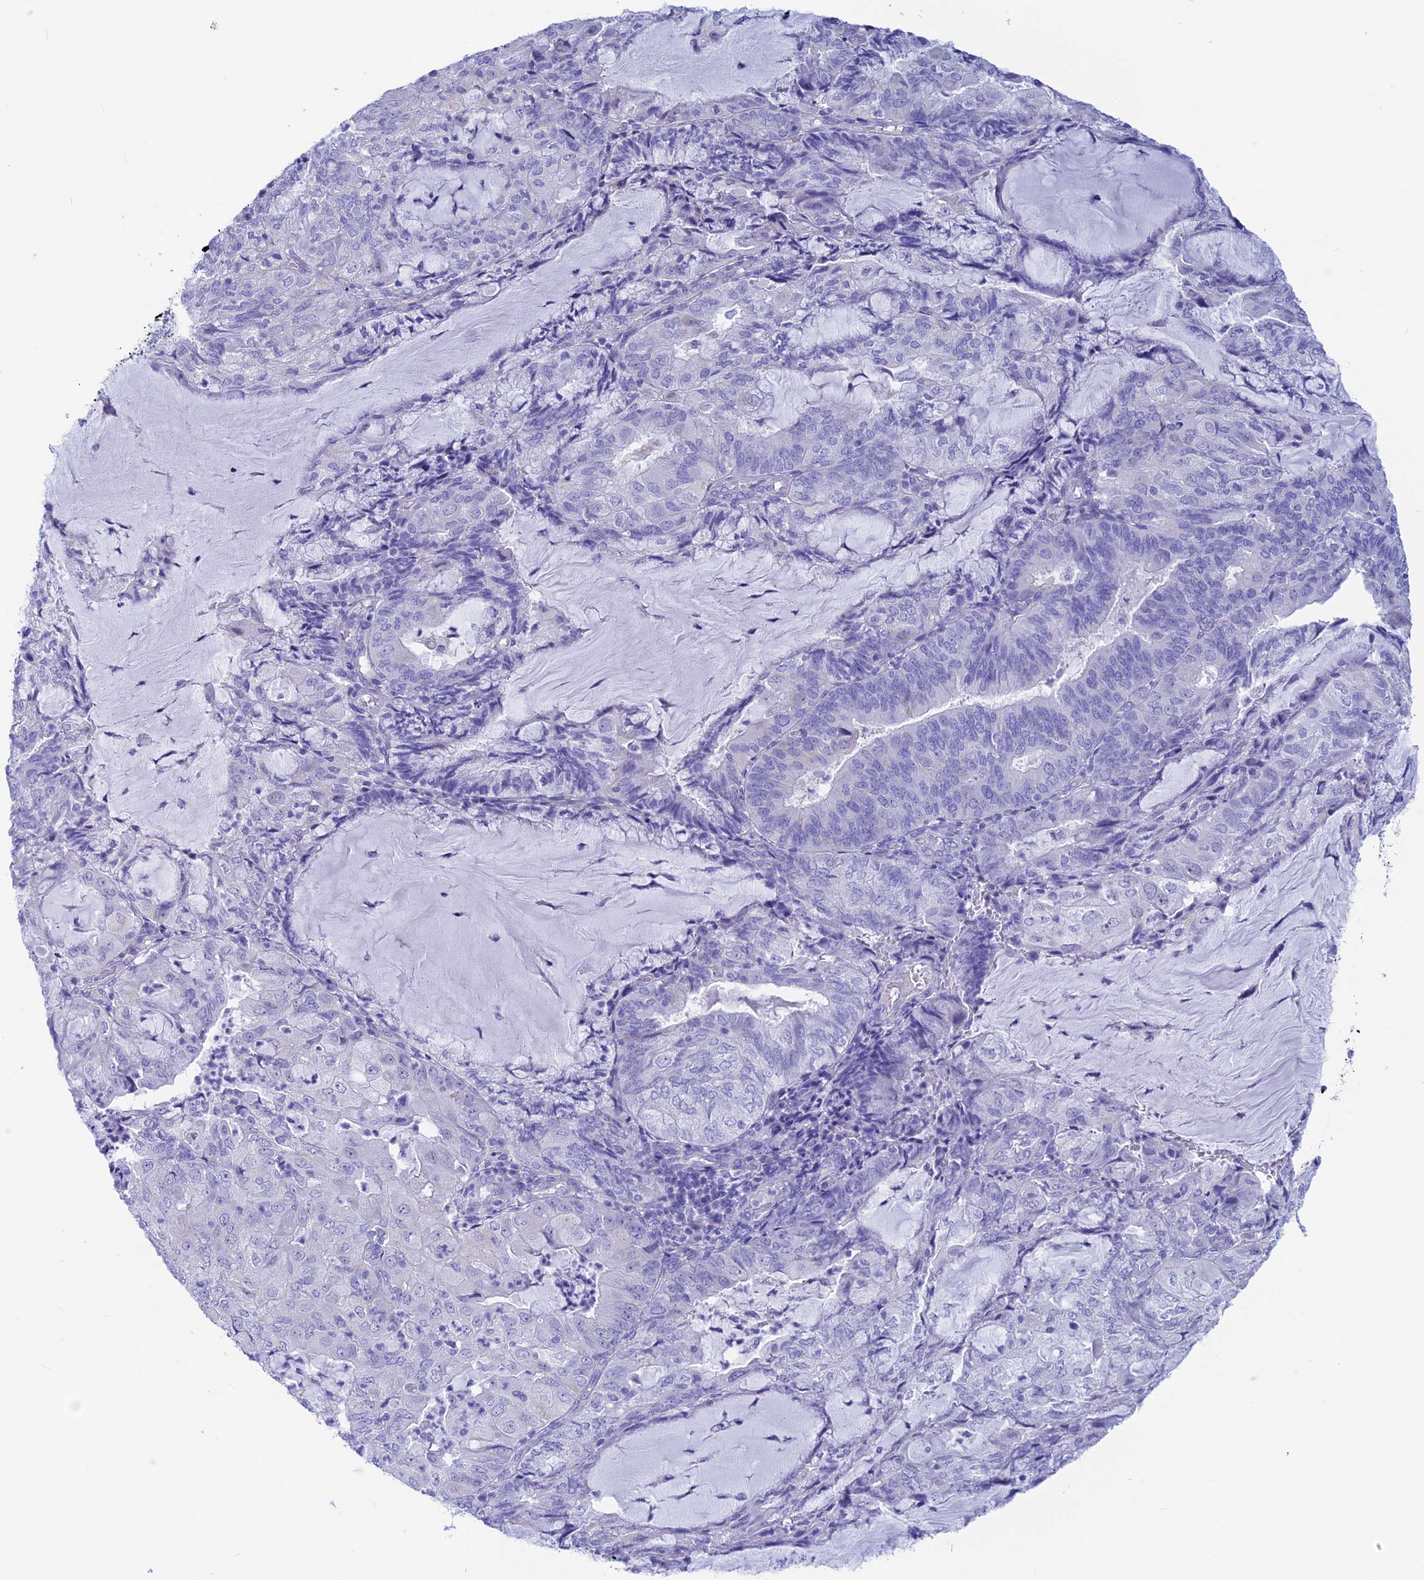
{"staining": {"intensity": "negative", "quantity": "none", "location": "none"}, "tissue": "endometrial cancer", "cell_type": "Tumor cells", "image_type": "cancer", "snomed": [{"axis": "morphology", "description": "Adenocarcinoma, NOS"}, {"axis": "topography", "description": "Endometrium"}], "caption": "This is an immunohistochemistry image of human endometrial adenocarcinoma. There is no positivity in tumor cells.", "gene": "GNGT2", "patient": {"sex": "female", "age": 81}}